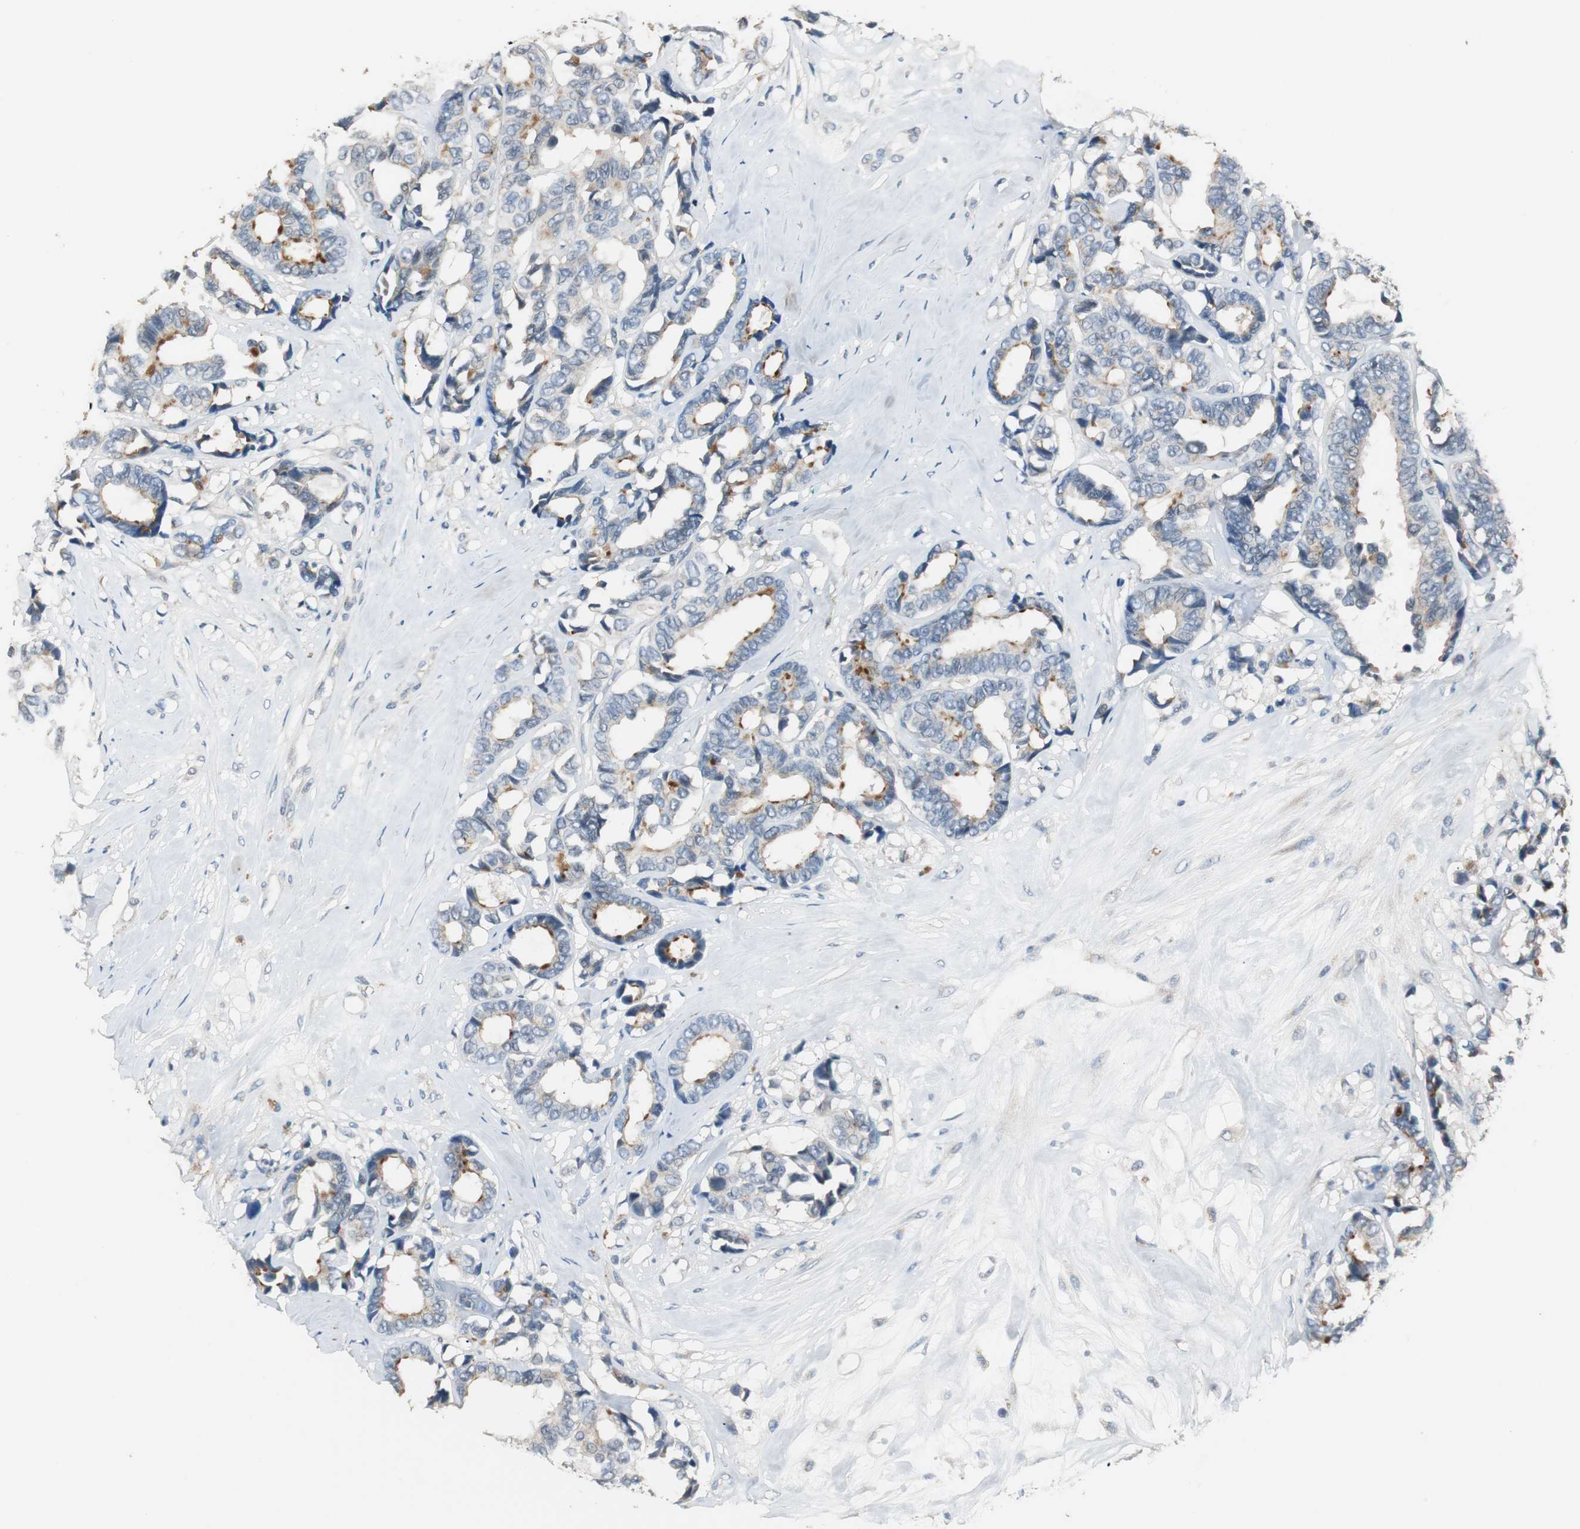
{"staining": {"intensity": "weak", "quantity": "<25%", "location": "cytoplasmic/membranous"}, "tissue": "breast cancer", "cell_type": "Tumor cells", "image_type": "cancer", "snomed": [{"axis": "morphology", "description": "Duct carcinoma"}, {"axis": "topography", "description": "Breast"}], "caption": "Intraductal carcinoma (breast) was stained to show a protein in brown. There is no significant positivity in tumor cells. (DAB immunohistochemistry (IHC) visualized using brightfield microscopy, high magnification).", "gene": "PTPRN2", "patient": {"sex": "female", "age": 87}}